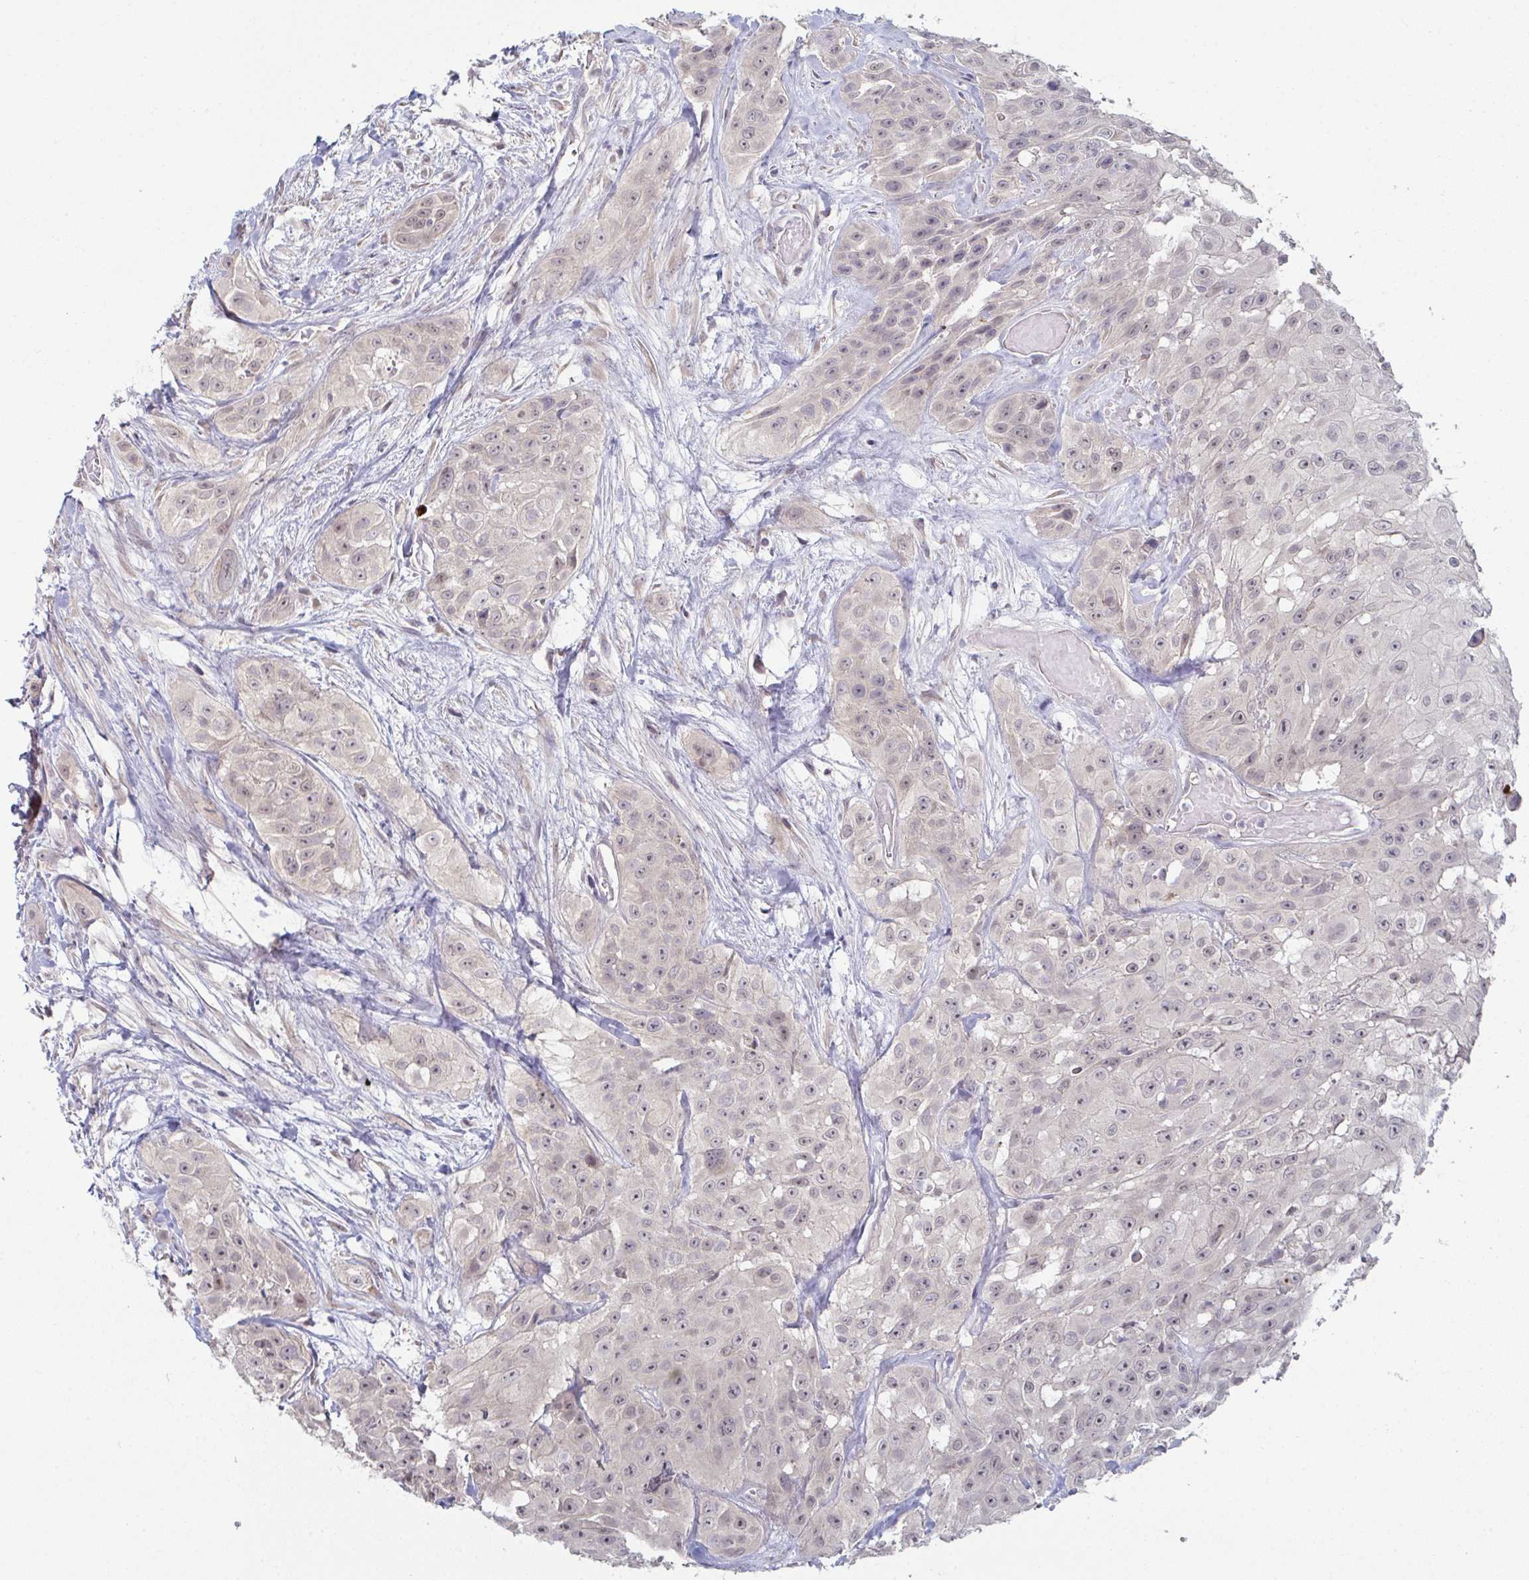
{"staining": {"intensity": "negative", "quantity": "none", "location": "none"}, "tissue": "head and neck cancer", "cell_type": "Tumor cells", "image_type": "cancer", "snomed": [{"axis": "morphology", "description": "Squamous cell carcinoma, NOS"}, {"axis": "topography", "description": "Head-Neck"}], "caption": "Immunohistochemical staining of squamous cell carcinoma (head and neck) demonstrates no significant positivity in tumor cells.", "gene": "ZNF214", "patient": {"sex": "male", "age": 83}}